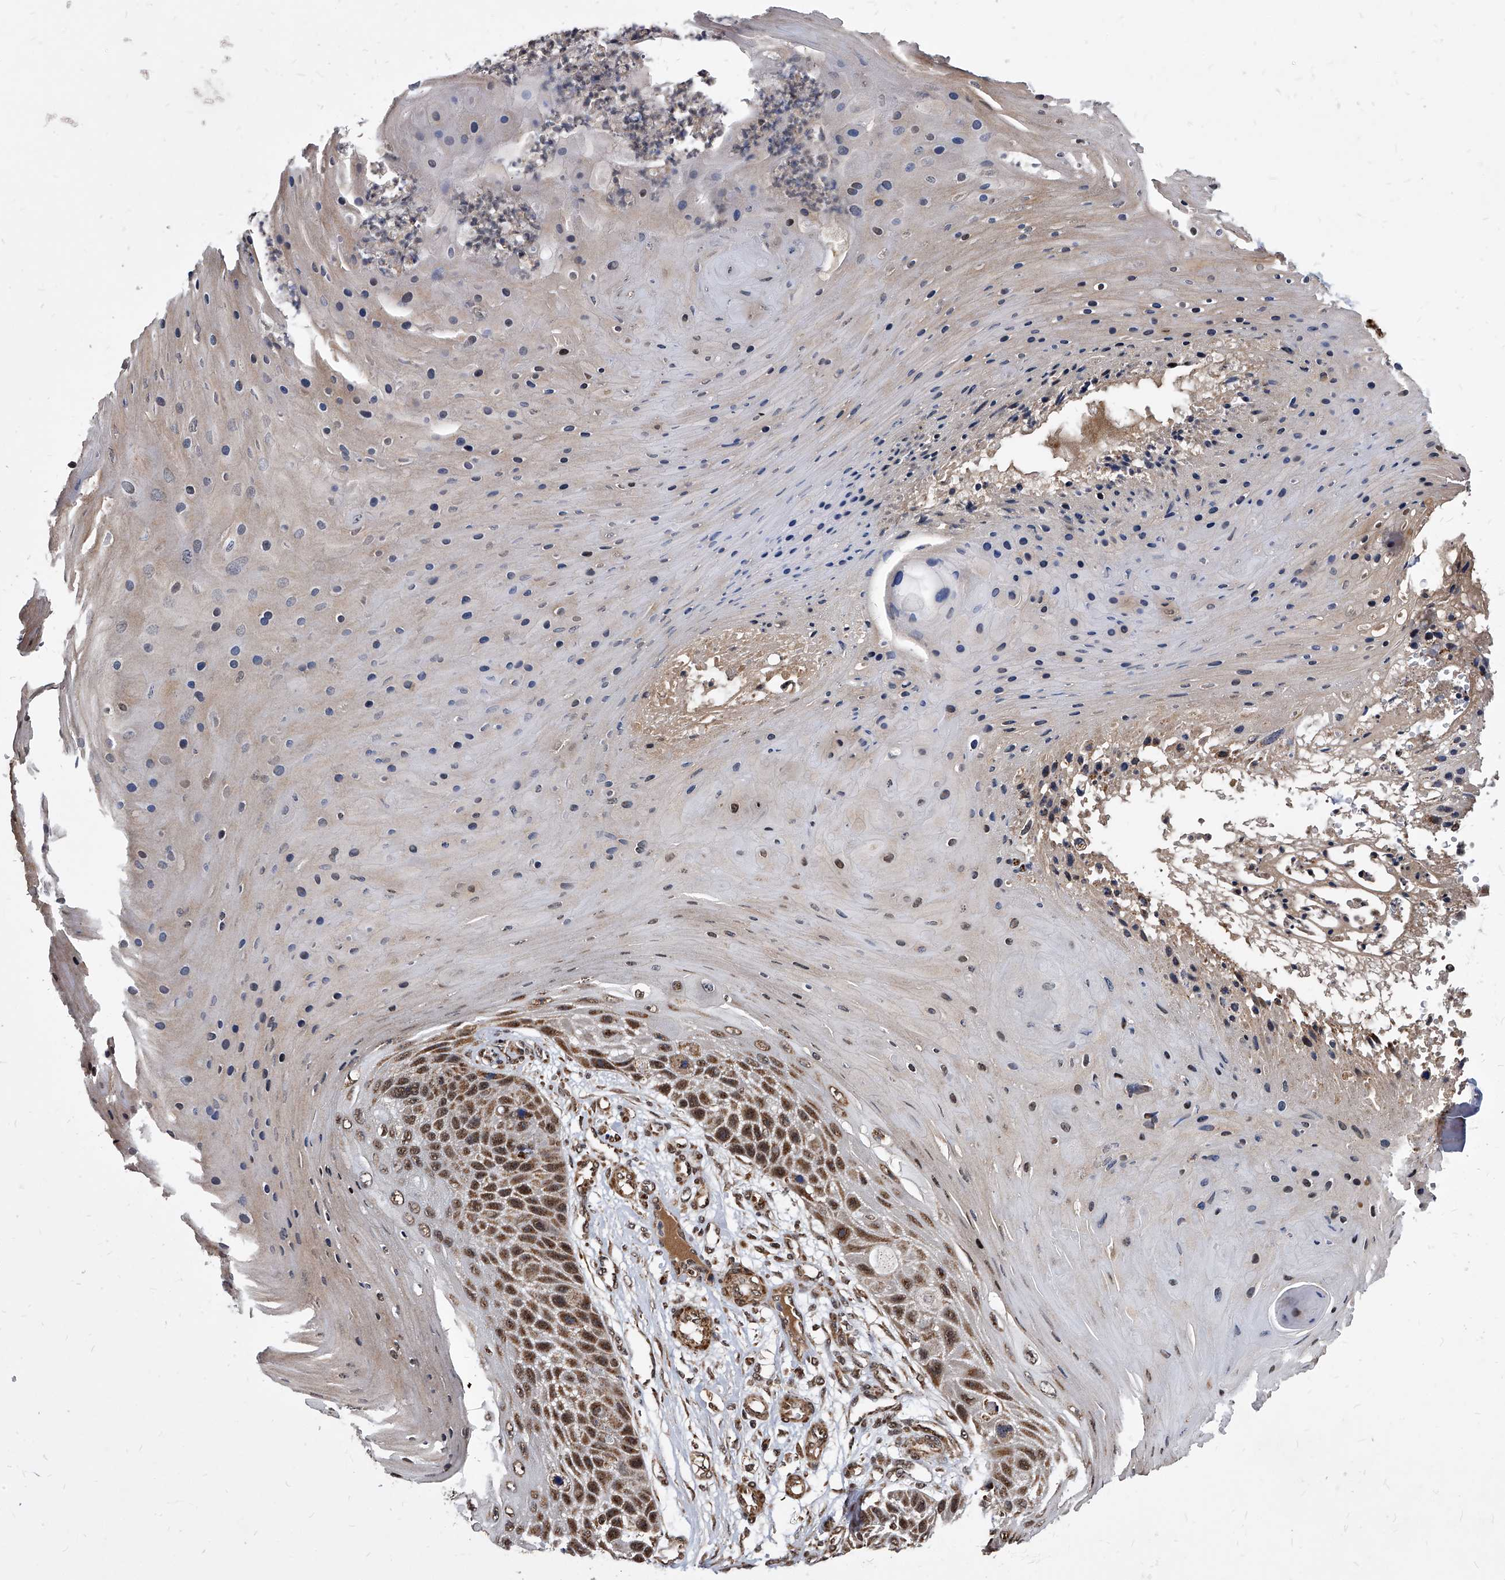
{"staining": {"intensity": "moderate", "quantity": "25%-75%", "location": "cytoplasmic/membranous,nuclear"}, "tissue": "skin cancer", "cell_type": "Tumor cells", "image_type": "cancer", "snomed": [{"axis": "morphology", "description": "Squamous cell carcinoma, NOS"}, {"axis": "topography", "description": "Skin"}], "caption": "Approximately 25%-75% of tumor cells in human squamous cell carcinoma (skin) reveal moderate cytoplasmic/membranous and nuclear protein staining as visualized by brown immunohistochemical staining.", "gene": "DUSP22", "patient": {"sex": "female", "age": 88}}